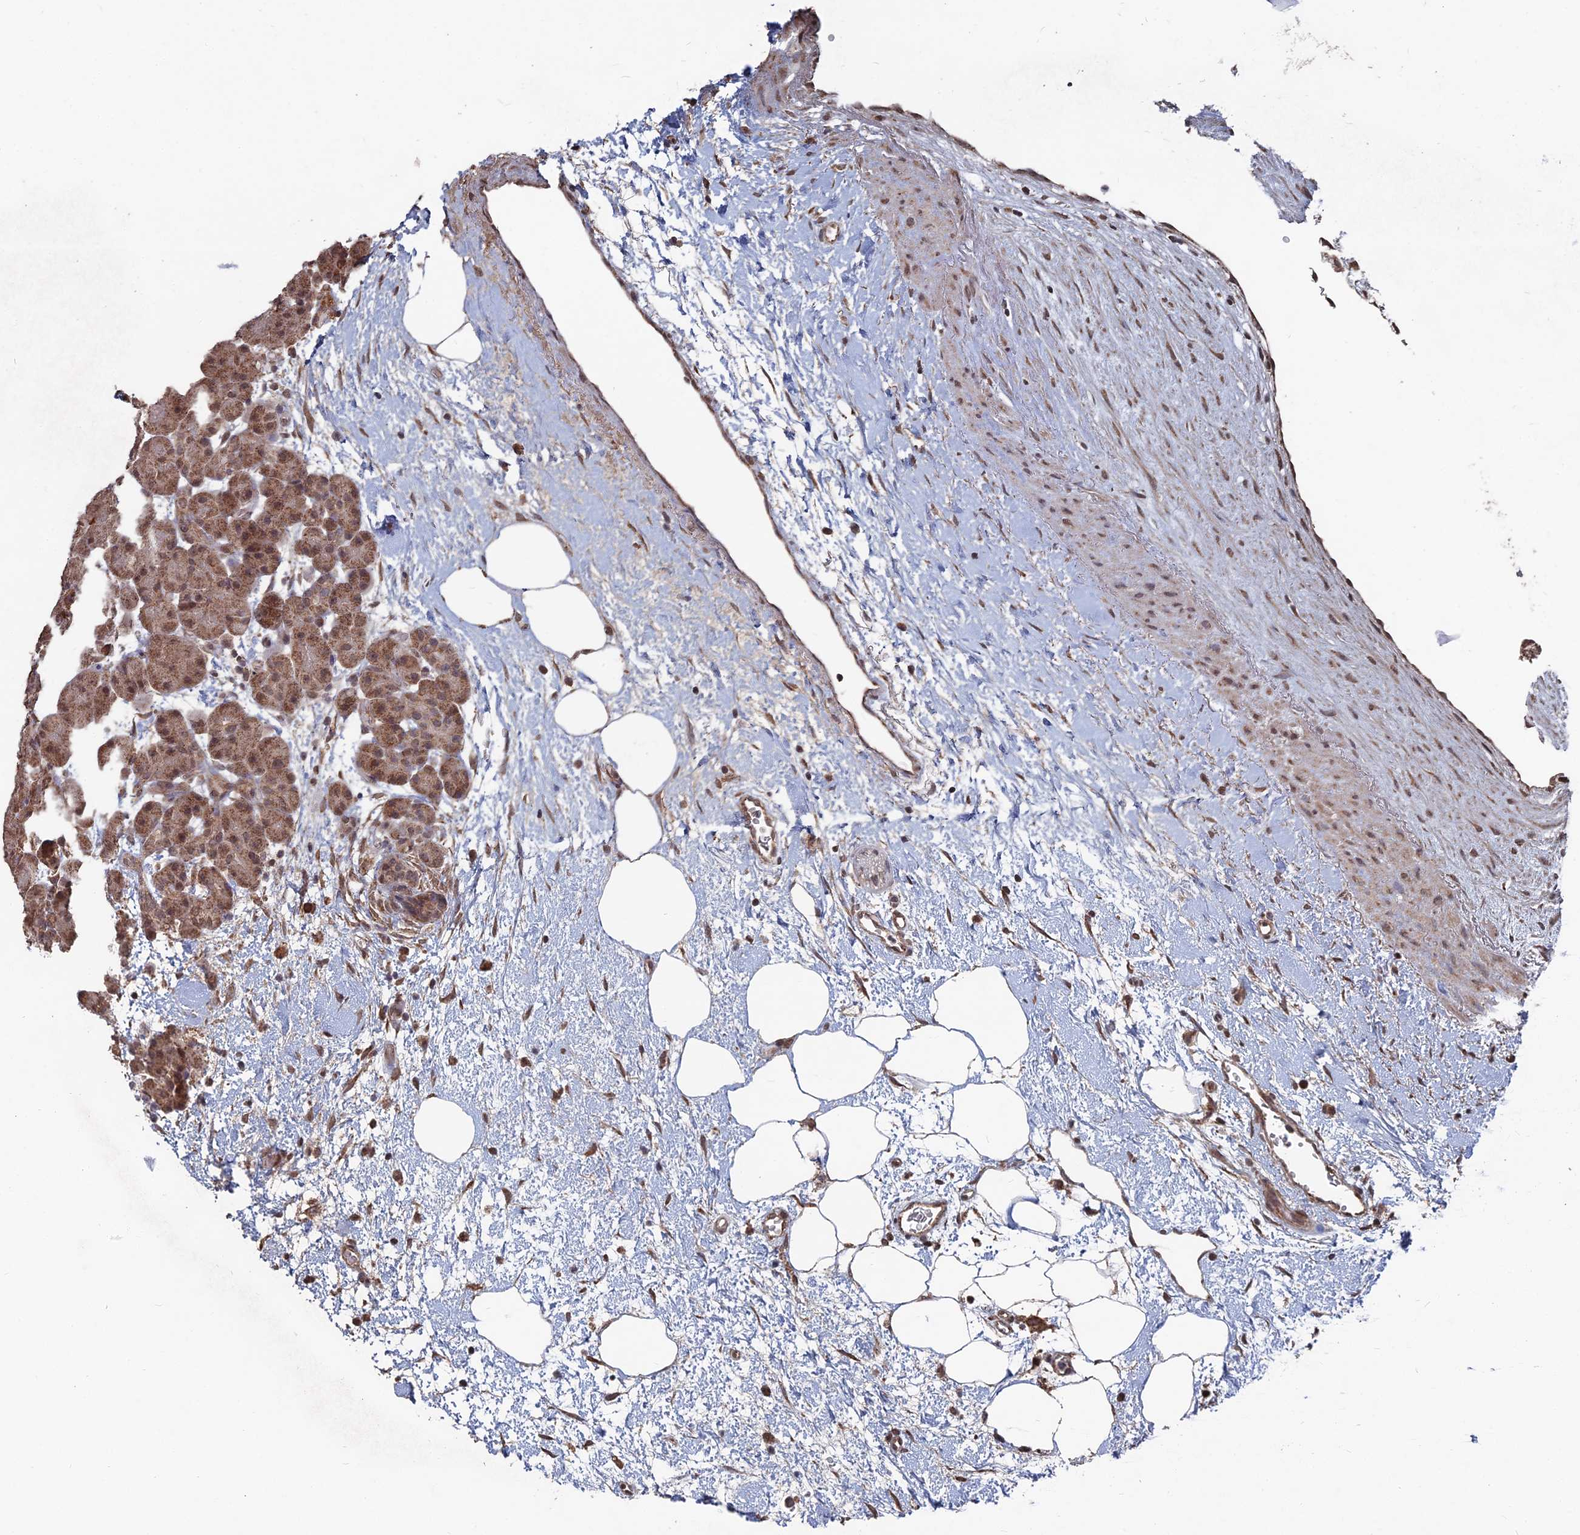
{"staining": {"intensity": "moderate", "quantity": ">75%", "location": "cytoplasmic/membranous,nuclear"}, "tissue": "pancreas", "cell_type": "Exocrine glandular cells", "image_type": "normal", "snomed": [{"axis": "morphology", "description": "Normal tissue, NOS"}, {"axis": "topography", "description": "Pancreas"}], "caption": "Exocrine glandular cells exhibit medium levels of moderate cytoplasmic/membranous,nuclear expression in about >75% of cells in normal pancreas. Using DAB (3,3'-diaminobenzidine) (brown) and hematoxylin (blue) stains, captured at high magnification using brightfield microscopy.", "gene": "CCNP", "patient": {"sex": "male", "age": 66}}